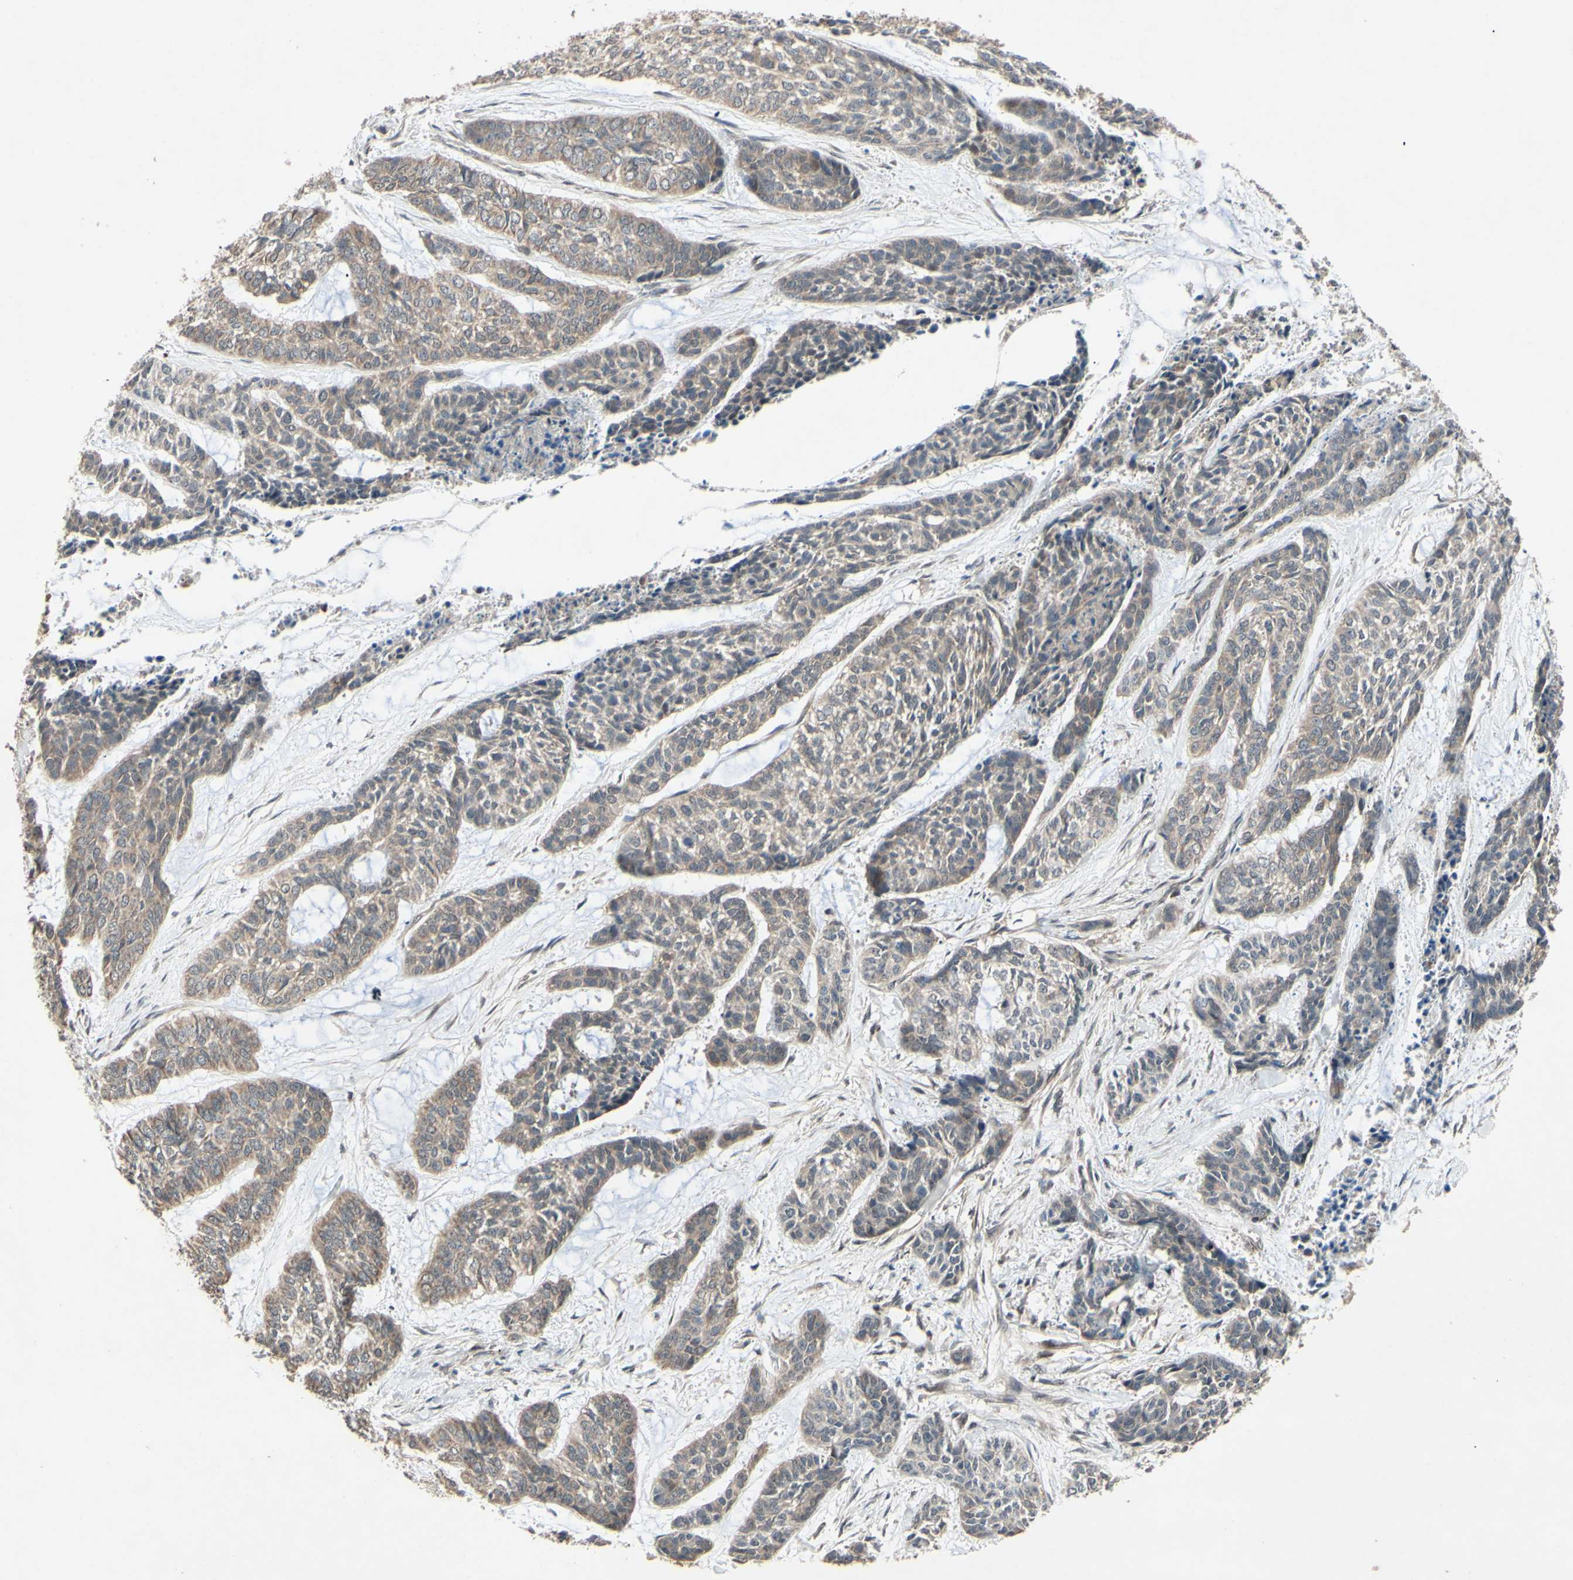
{"staining": {"intensity": "weak", "quantity": ">75%", "location": "cytoplasmic/membranous"}, "tissue": "skin cancer", "cell_type": "Tumor cells", "image_type": "cancer", "snomed": [{"axis": "morphology", "description": "Basal cell carcinoma"}, {"axis": "topography", "description": "Skin"}], "caption": "Immunohistochemistry (IHC) of human skin basal cell carcinoma shows low levels of weak cytoplasmic/membranous positivity in about >75% of tumor cells. (Stains: DAB in brown, nuclei in blue, Microscopy: brightfield microscopy at high magnification).", "gene": "CD164", "patient": {"sex": "female", "age": 64}}